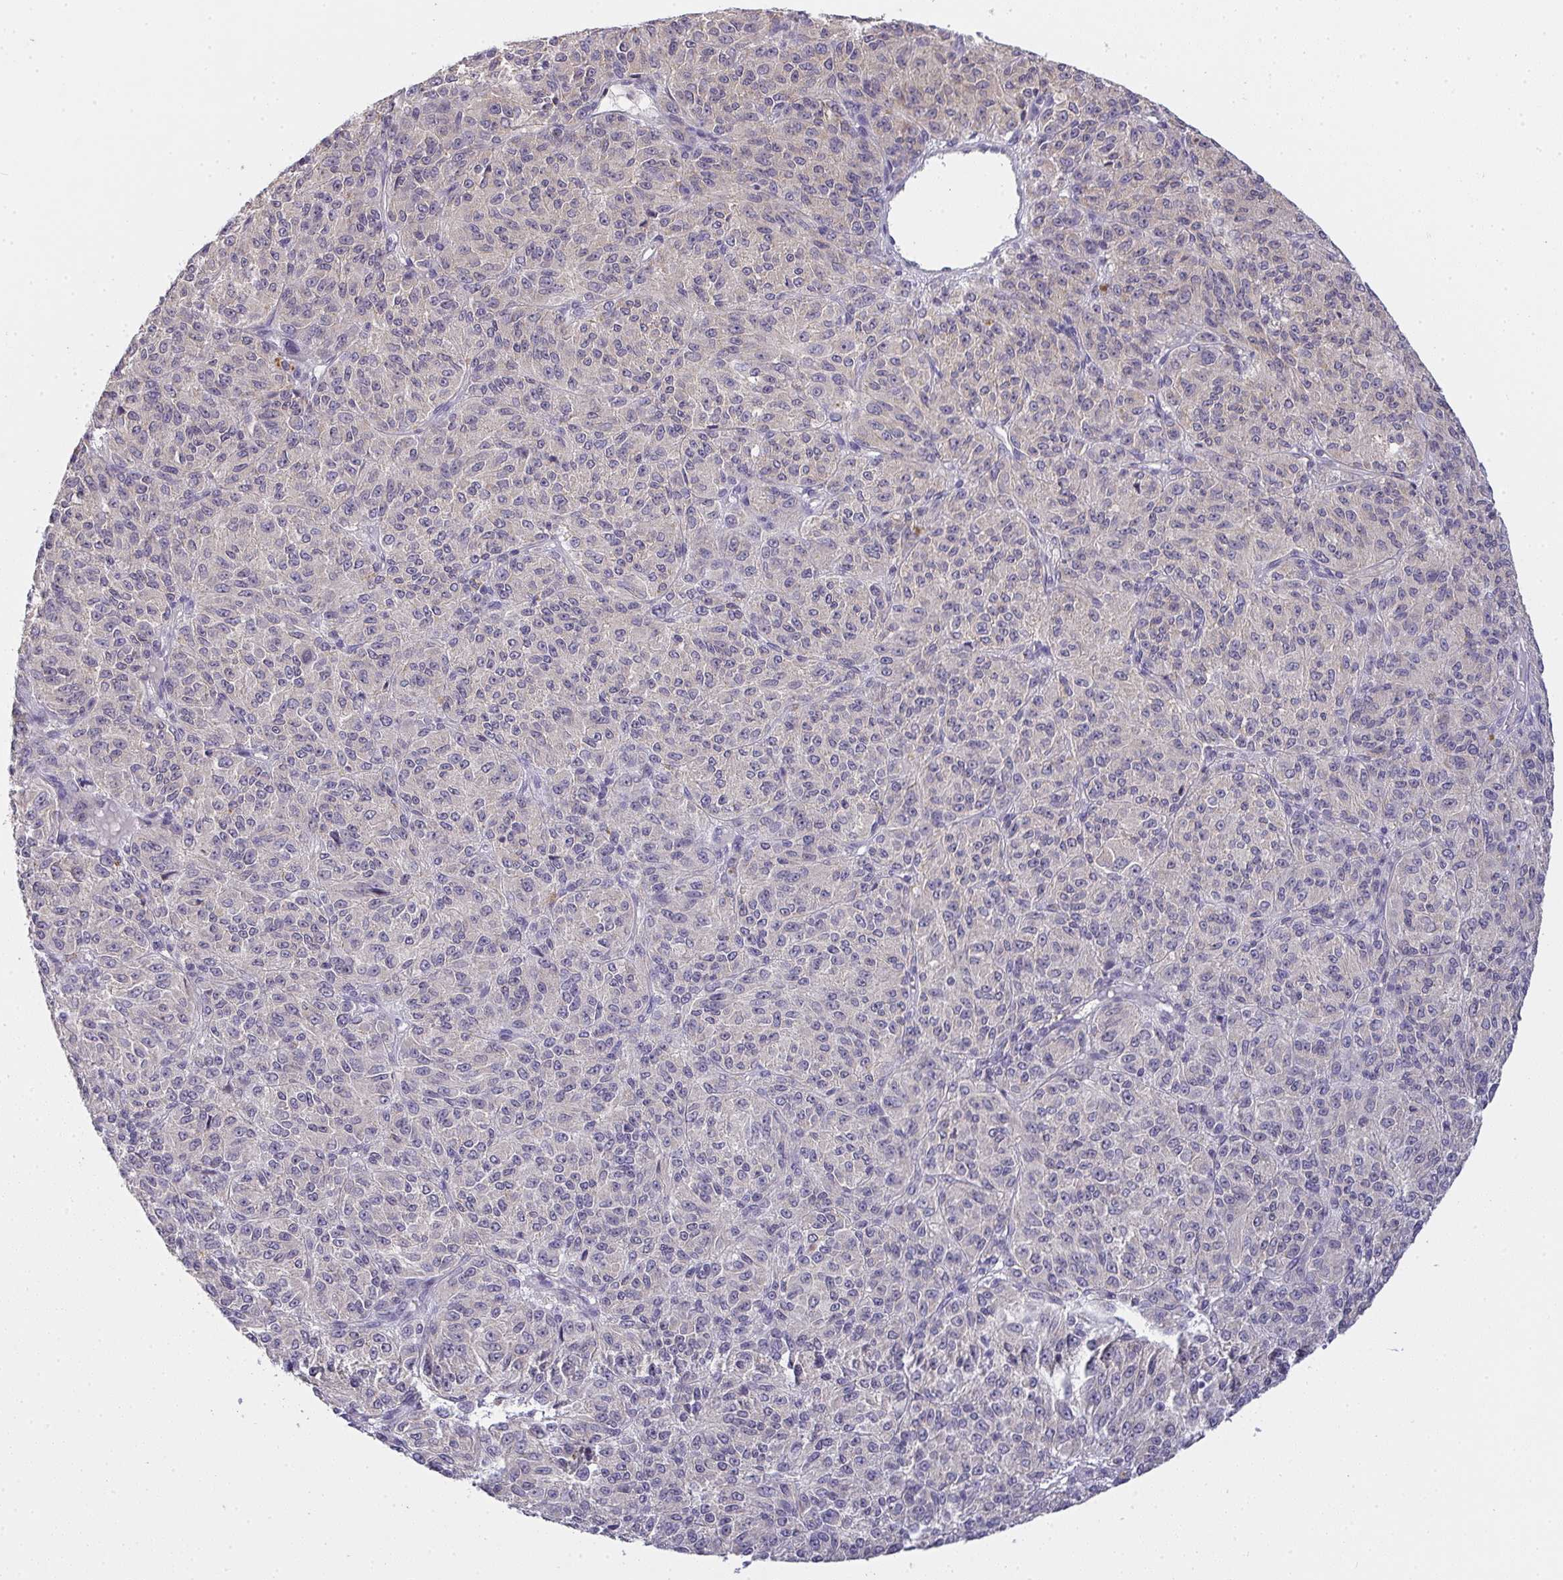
{"staining": {"intensity": "moderate", "quantity": "<25%", "location": "cytoplasmic/membranous"}, "tissue": "melanoma", "cell_type": "Tumor cells", "image_type": "cancer", "snomed": [{"axis": "morphology", "description": "Malignant melanoma, Metastatic site"}, {"axis": "topography", "description": "Brain"}], "caption": "Moderate cytoplasmic/membranous positivity is present in approximately <25% of tumor cells in melanoma.", "gene": "TMEM219", "patient": {"sex": "female", "age": 56}}